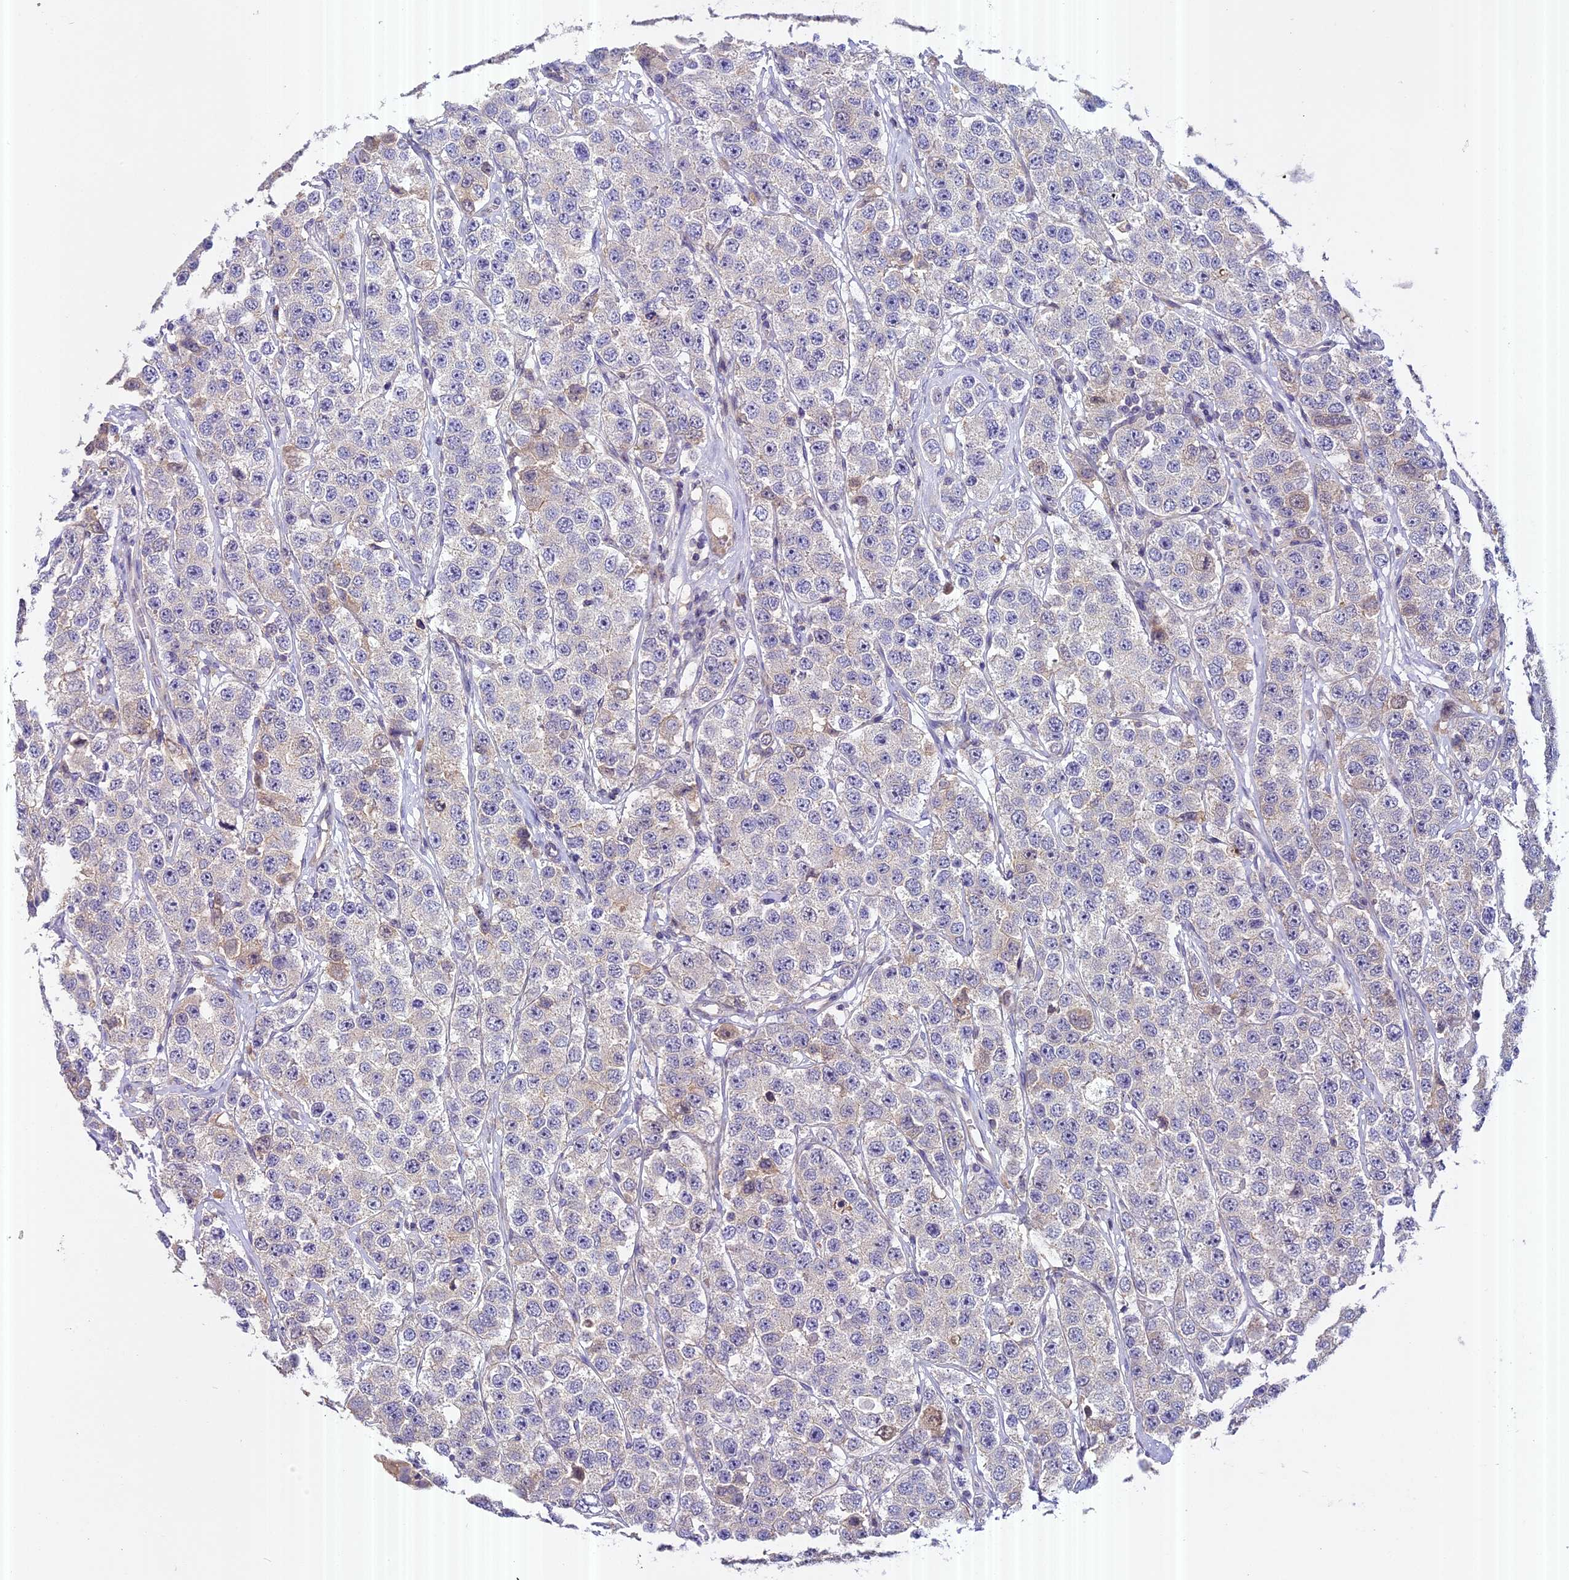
{"staining": {"intensity": "negative", "quantity": "none", "location": "none"}, "tissue": "testis cancer", "cell_type": "Tumor cells", "image_type": "cancer", "snomed": [{"axis": "morphology", "description": "Seminoma, NOS"}, {"axis": "topography", "description": "Testis"}], "caption": "DAB immunohistochemical staining of human testis cancer shows no significant staining in tumor cells.", "gene": "FAM98C", "patient": {"sex": "male", "age": 28}}